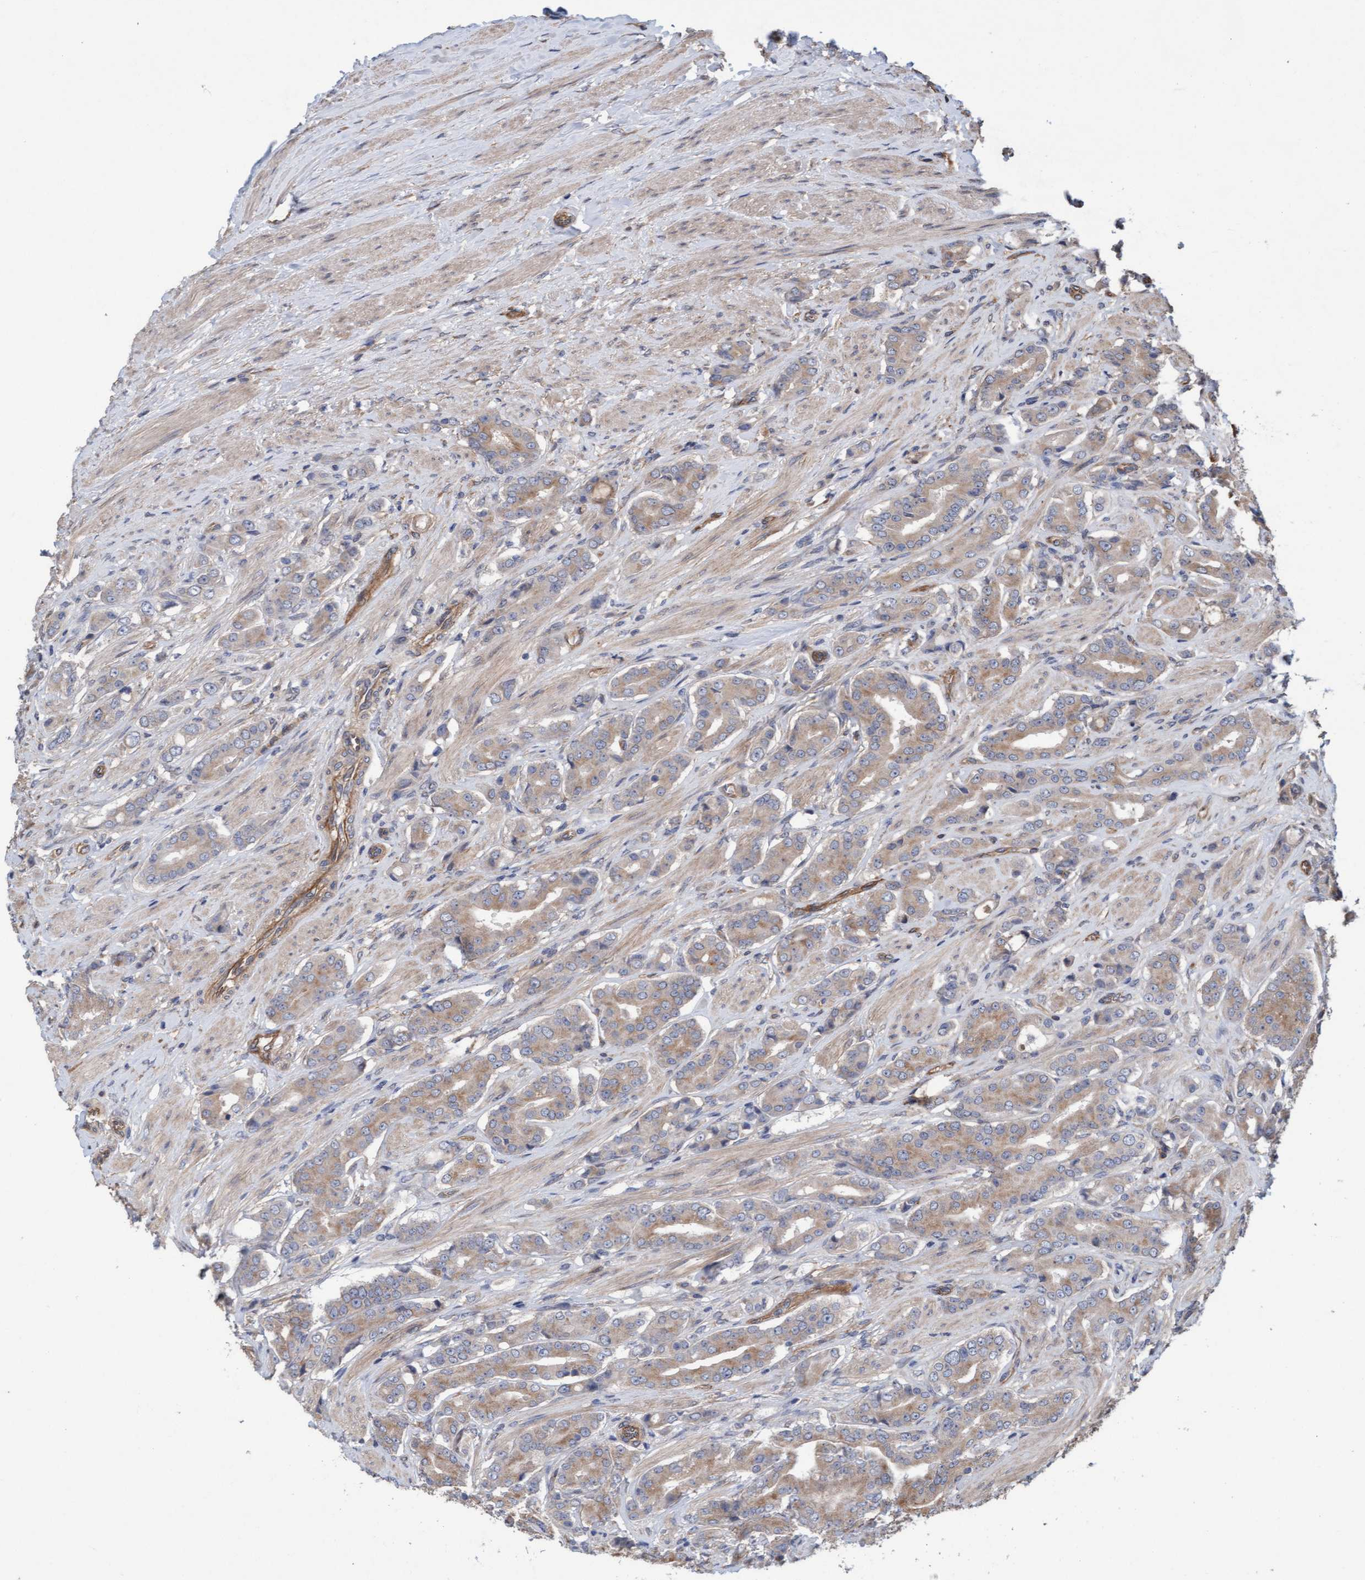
{"staining": {"intensity": "moderate", "quantity": ">75%", "location": "cytoplasmic/membranous"}, "tissue": "prostate cancer", "cell_type": "Tumor cells", "image_type": "cancer", "snomed": [{"axis": "morphology", "description": "Adenocarcinoma, High grade"}, {"axis": "topography", "description": "Prostate"}], "caption": "Prostate cancer stained for a protein demonstrates moderate cytoplasmic/membranous positivity in tumor cells. (IHC, brightfield microscopy, high magnification).", "gene": "CDC42EP4", "patient": {"sex": "male", "age": 71}}